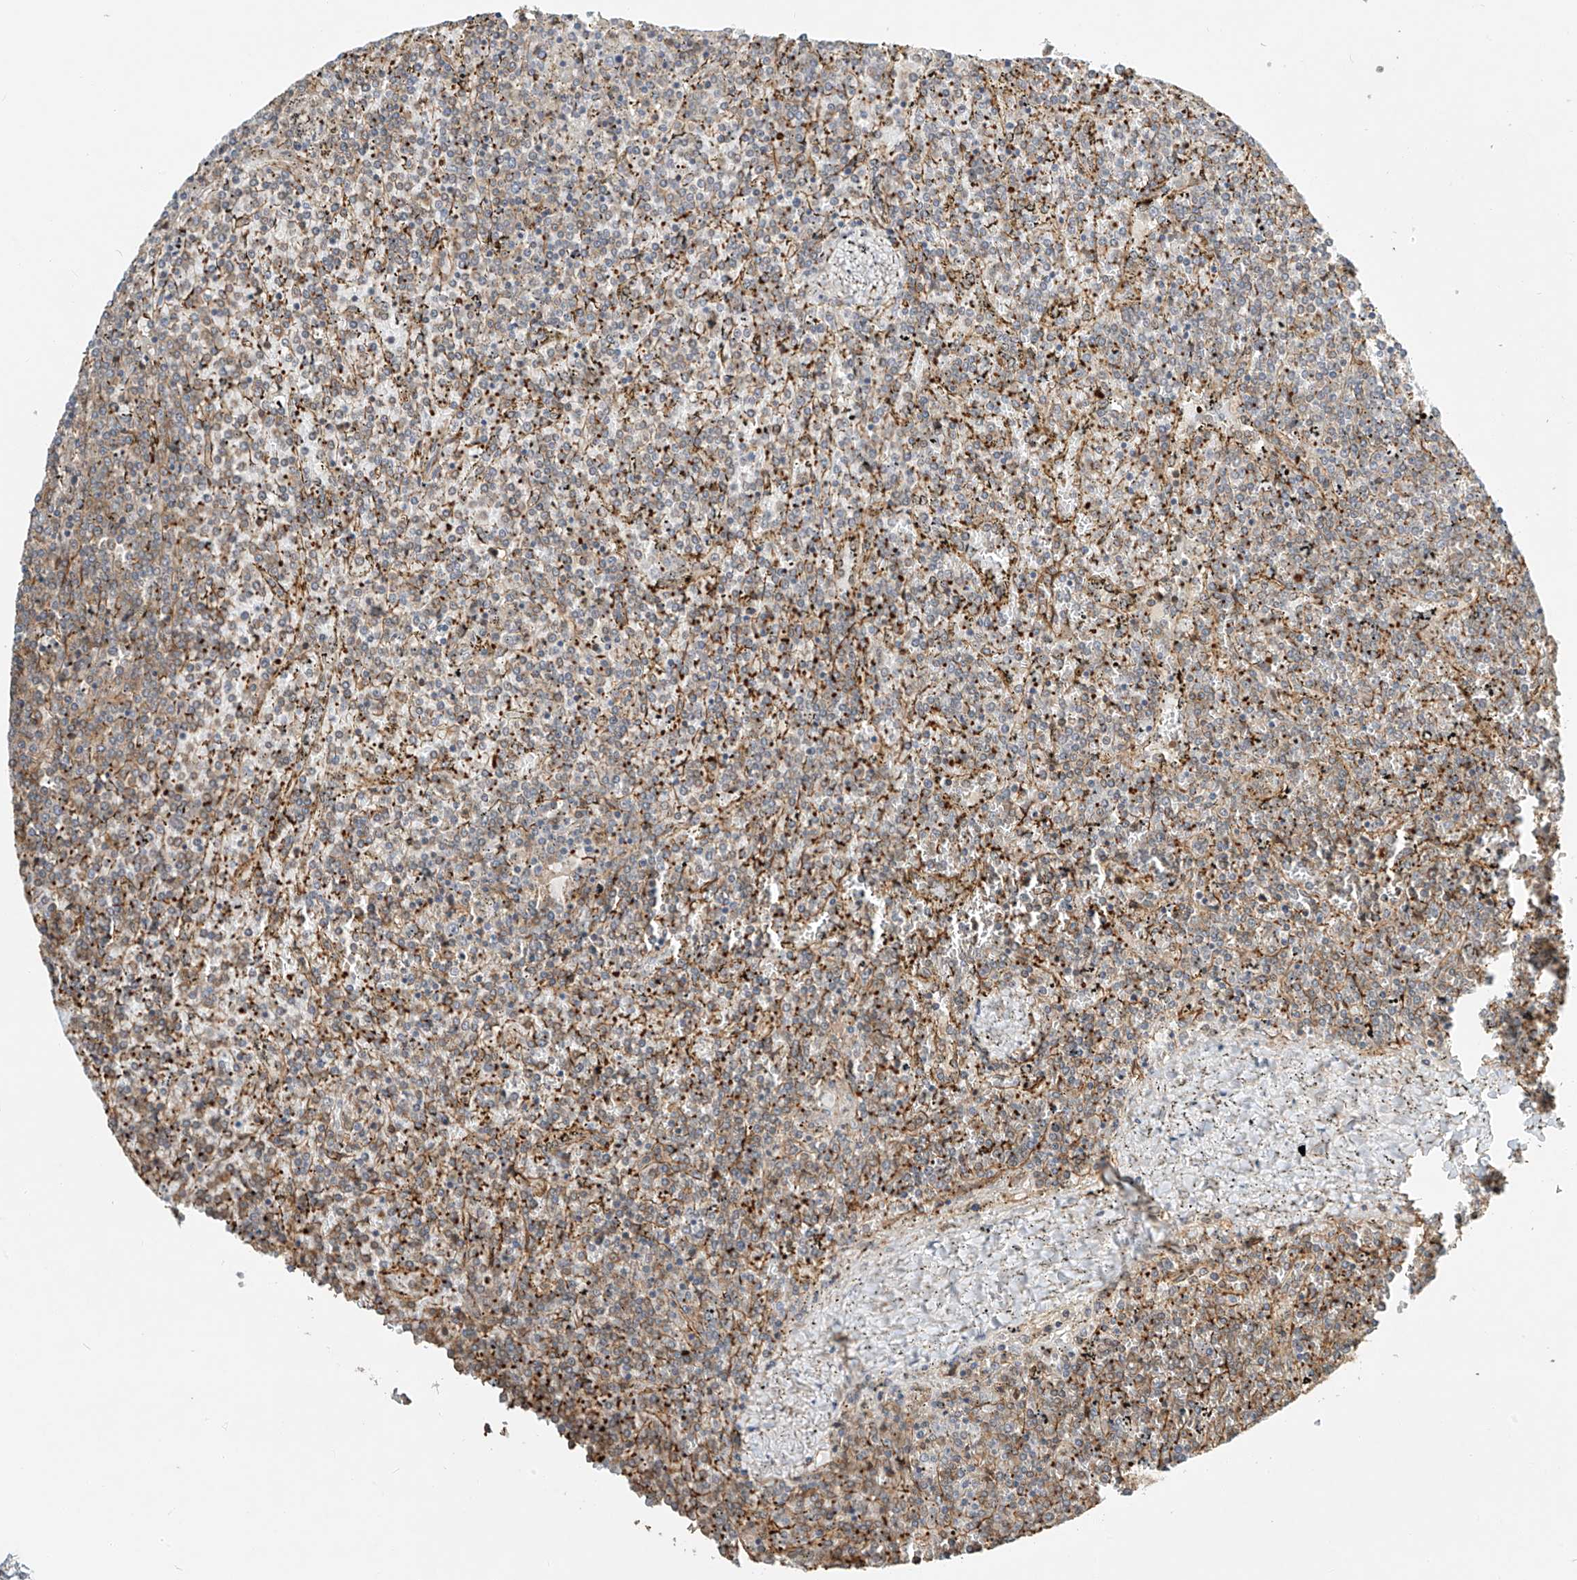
{"staining": {"intensity": "weak", "quantity": "25%-75%", "location": "cytoplasmic/membranous"}, "tissue": "lymphoma", "cell_type": "Tumor cells", "image_type": "cancer", "snomed": [{"axis": "morphology", "description": "Malignant lymphoma, non-Hodgkin's type, Low grade"}, {"axis": "topography", "description": "Spleen"}], "caption": "Protein analysis of lymphoma tissue reveals weak cytoplasmic/membranous staining in about 25%-75% of tumor cells.", "gene": "CSMD3", "patient": {"sex": "female", "age": 19}}